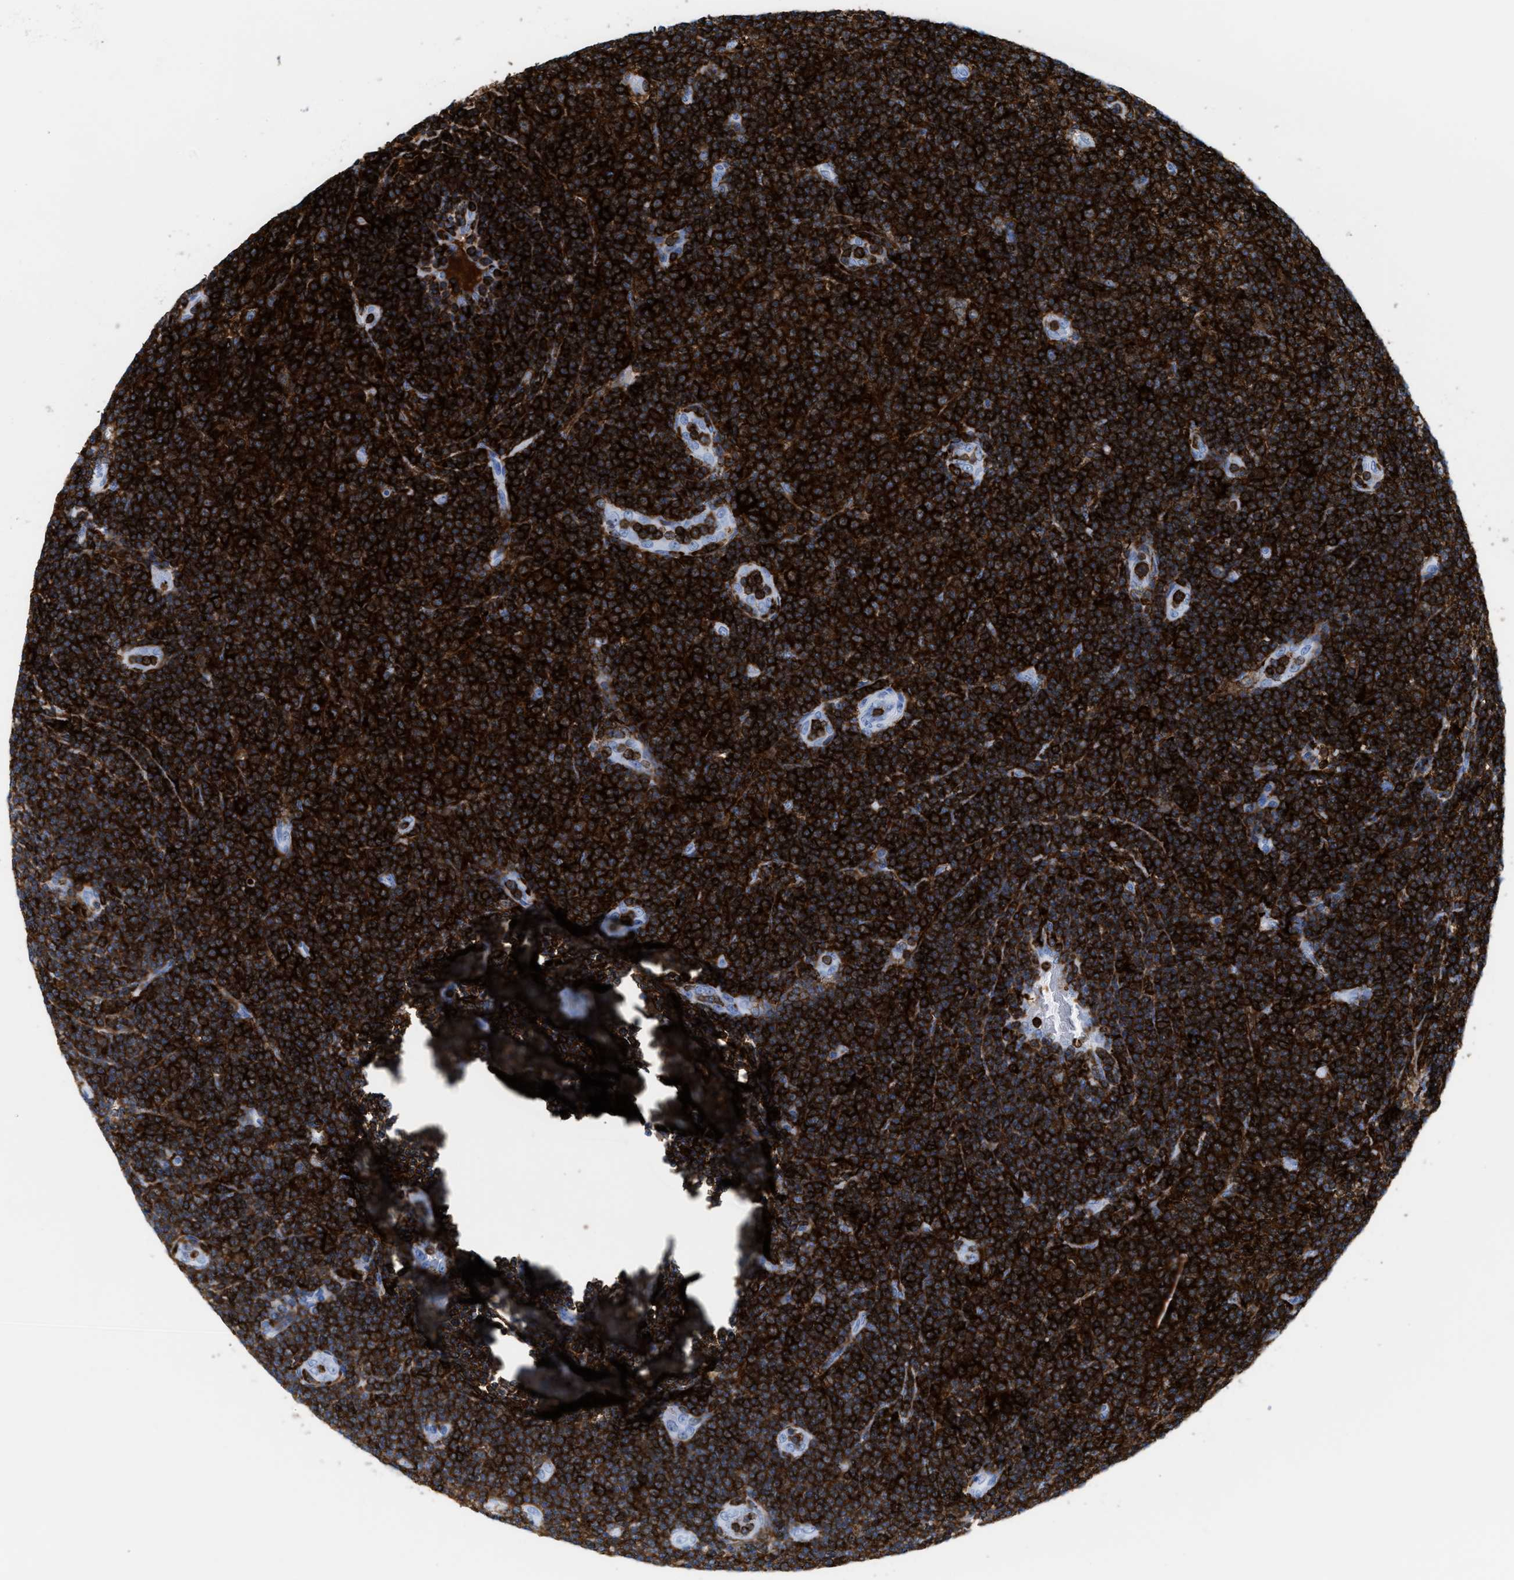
{"staining": {"intensity": "strong", "quantity": ">75%", "location": "cytoplasmic/membranous"}, "tissue": "lymphoma", "cell_type": "Tumor cells", "image_type": "cancer", "snomed": [{"axis": "morphology", "description": "Malignant lymphoma, non-Hodgkin's type, Low grade"}, {"axis": "topography", "description": "Lymph node"}], "caption": "A brown stain highlights strong cytoplasmic/membranous staining of a protein in human low-grade malignant lymphoma, non-Hodgkin's type tumor cells. The protein of interest is stained brown, and the nuclei are stained in blue (DAB (3,3'-diaminobenzidine) IHC with brightfield microscopy, high magnification).", "gene": "LCP1", "patient": {"sex": "male", "age": 83}}